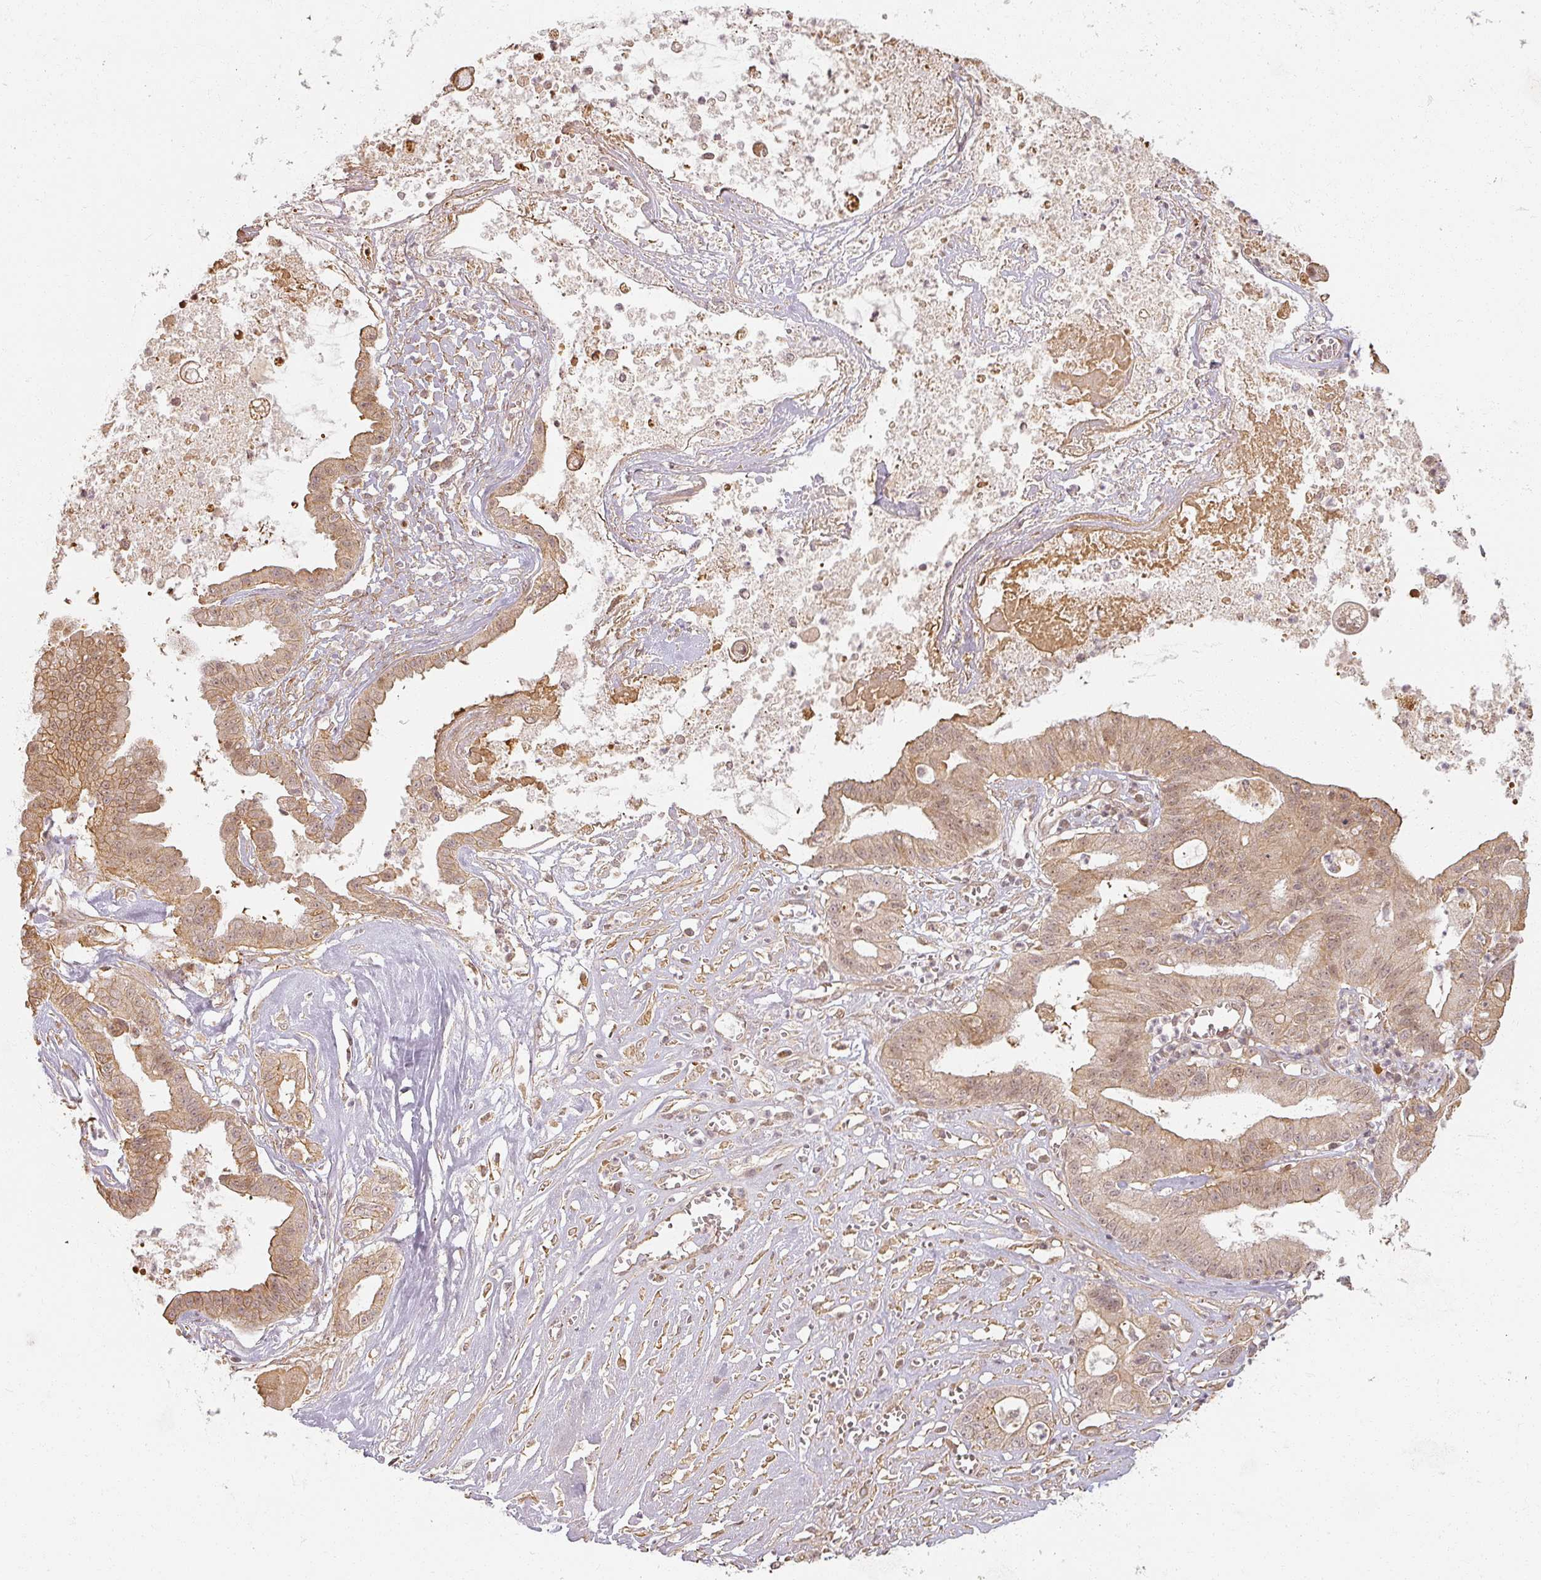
{"staining": {"intensity": "moderate", "quantity": ">75%", "location": "cytoplasmic/membranous,nuclear"}, "tissue": "ovarian cancer", "cell_type": "Tumor cells", "image_type": "cancer", "snomed": [{"axis": "morphology", "description": "Cystadenocarcinoma, mucinous, NOS"}, {"axis": "topography", "description": "Ovary"}], "caption": "This is an image of IHC staining of ovarian mucinous cystadenocarcinoma, which shows moderate positivity in the cytoplasmic/membranous and nuclear of tumor cells.", "gene": "MED19", "patient": {"sex": "female", "age": 70}}